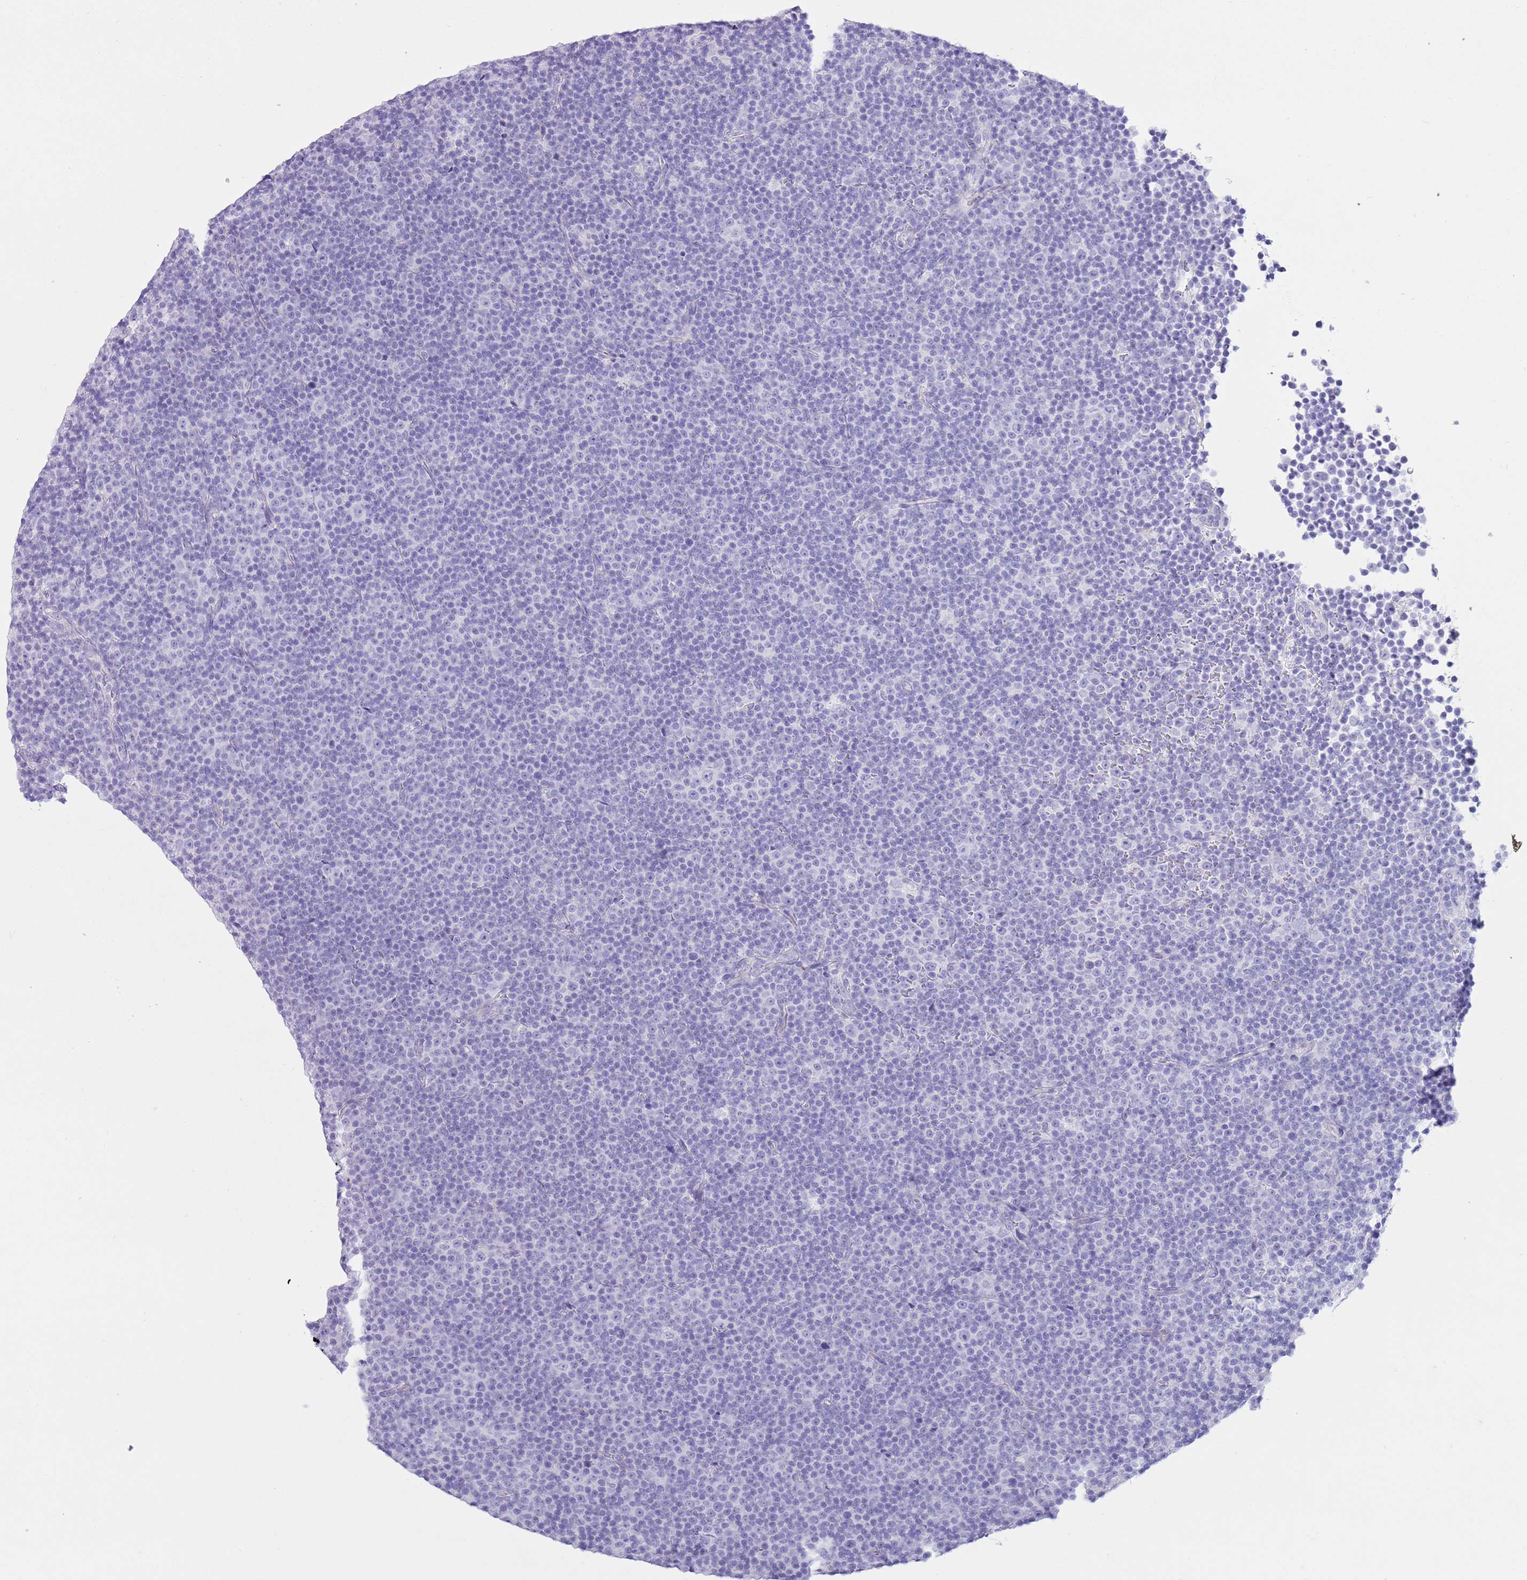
{"staining": {"intensity": "negative", "quantity": "none", "location": "none"}, "tissue": "lymphoma", "cell_type": "Tumor cells", "image_type": "cancer", "snomed": [{"axis": "morphology", "description": "Malignant lymphoma, non-Hodgkin's type, Low grade"}, {"axis": "topography", "description": "Lymph node"}], "caption": "This is an immunohistochemistry histopathology image of lymphoma. There is no staining in tumor cells.", "gene": "SLC7A14", "patient": {"sex": "female", "age": 67}}